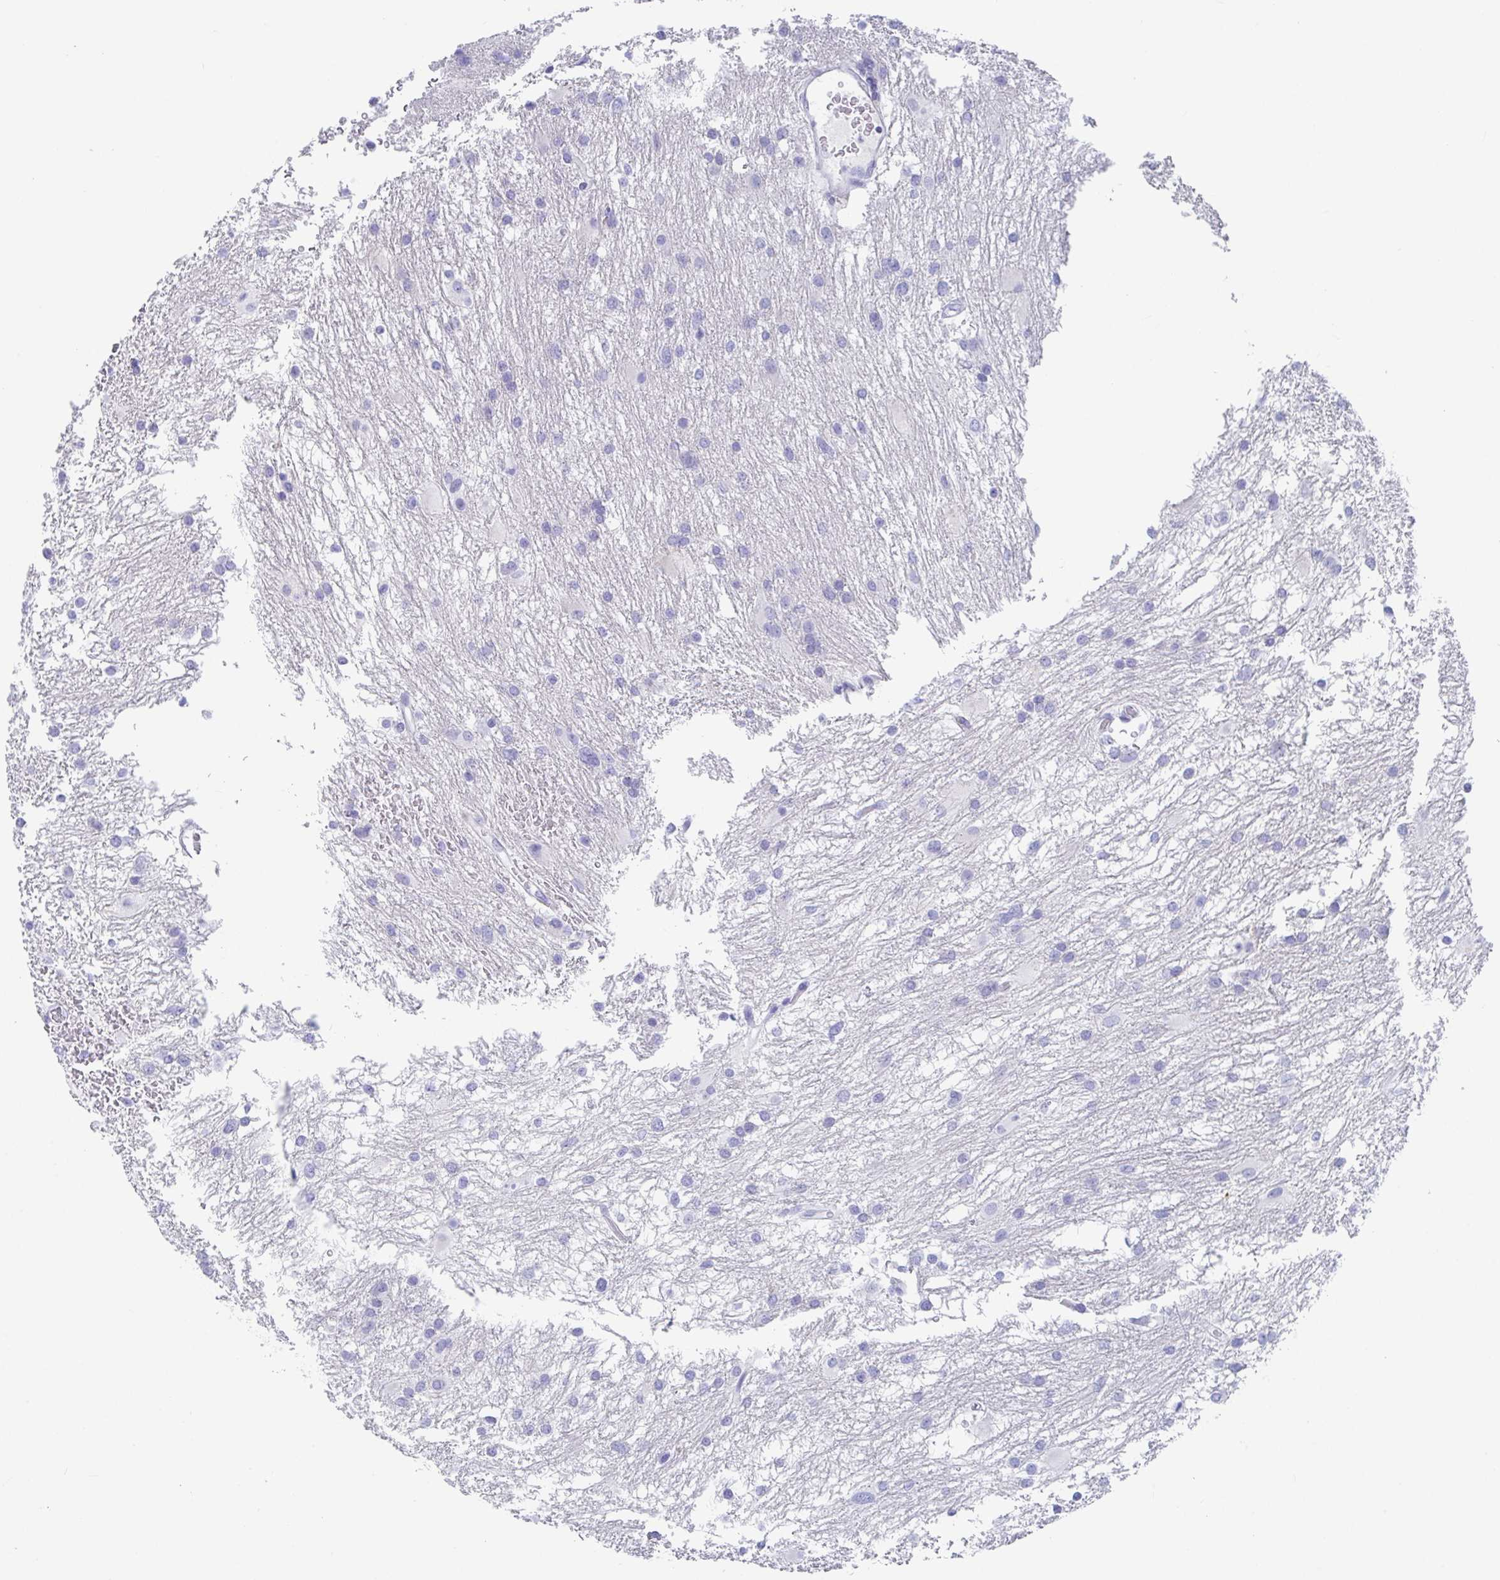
{"staining": {"intensity": "negative", "quantity": "none", "location": "none"}, "tissue": "glioma", "cell_type": "Tumor cells", "image_type": "cancer", "snomed": [{"axis": "morphology", "description": "Glioma, malignant, High grade"}, {"axis": "topography", "description": "Brain"}], "caption": "Protein analysis of glioma displays no significant positivity in tumor cells.", "gene": "PLA2G1B", "patient": {"sex": "male", "age": 53}}